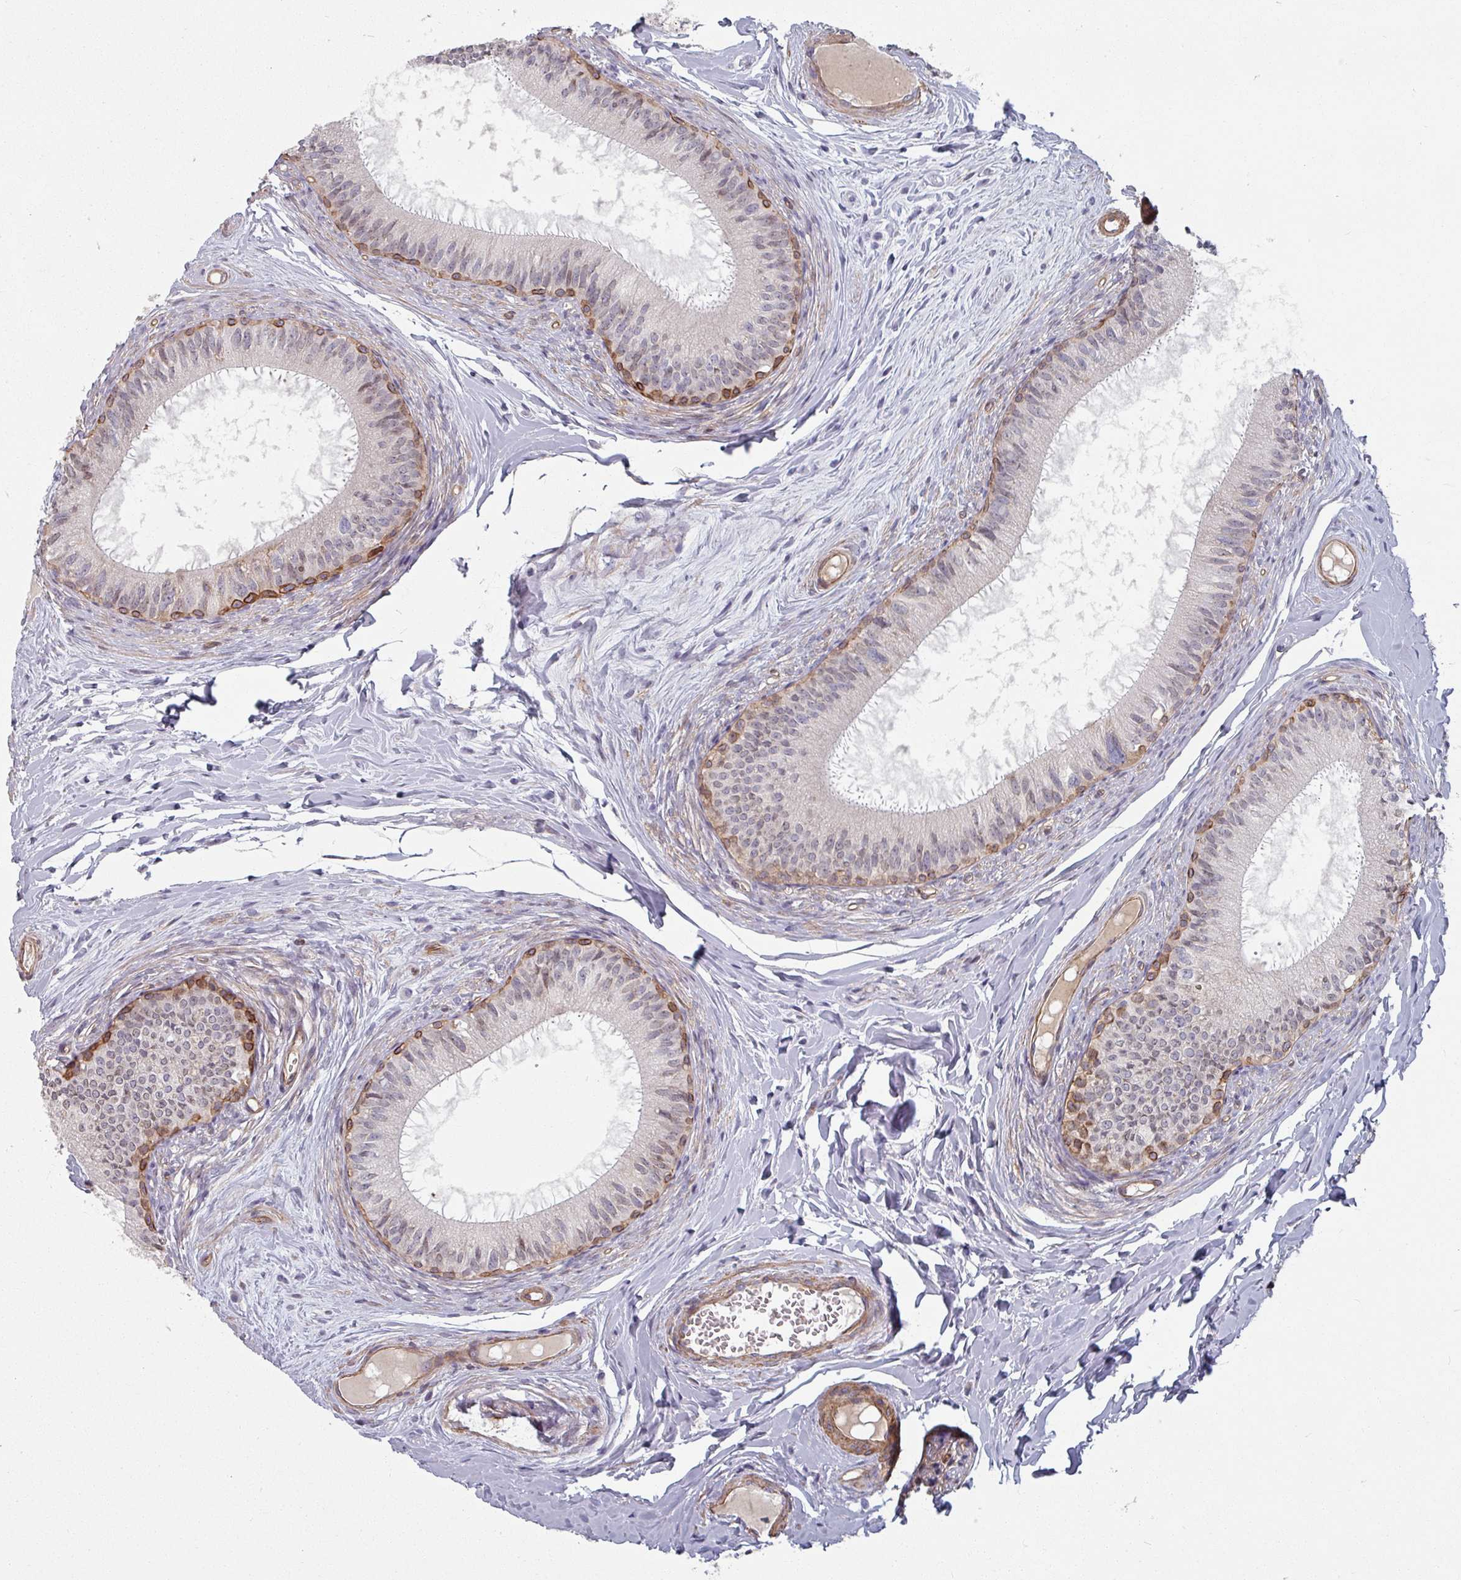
{"staining": {"intensity": "strong", "quantity": "<25%", "location": "cytoplasmic/membranous"}, "tissue": "epididymis", "cell_type": "Glandular cells", "image_type": "normal", "snomed": [{"axis": "morphology", "description": "Normal tissue, NOS"}, {"axis": "topography", "description": "Epididymis"}], "caption": "High-power microscopy captured an IHC photomicrograph of normal epididymis, revealing strong cytoplasmic/membranous positivity in about <25% of glandular cells. The staining was performed using DAB (3,3'-diaminobenzidine), with brown indicating positive protein expression. Nuclei are stained blue with hematoxylin.", "gene": "C4BPB", "patient": {"sex": "male", "age": 25}}